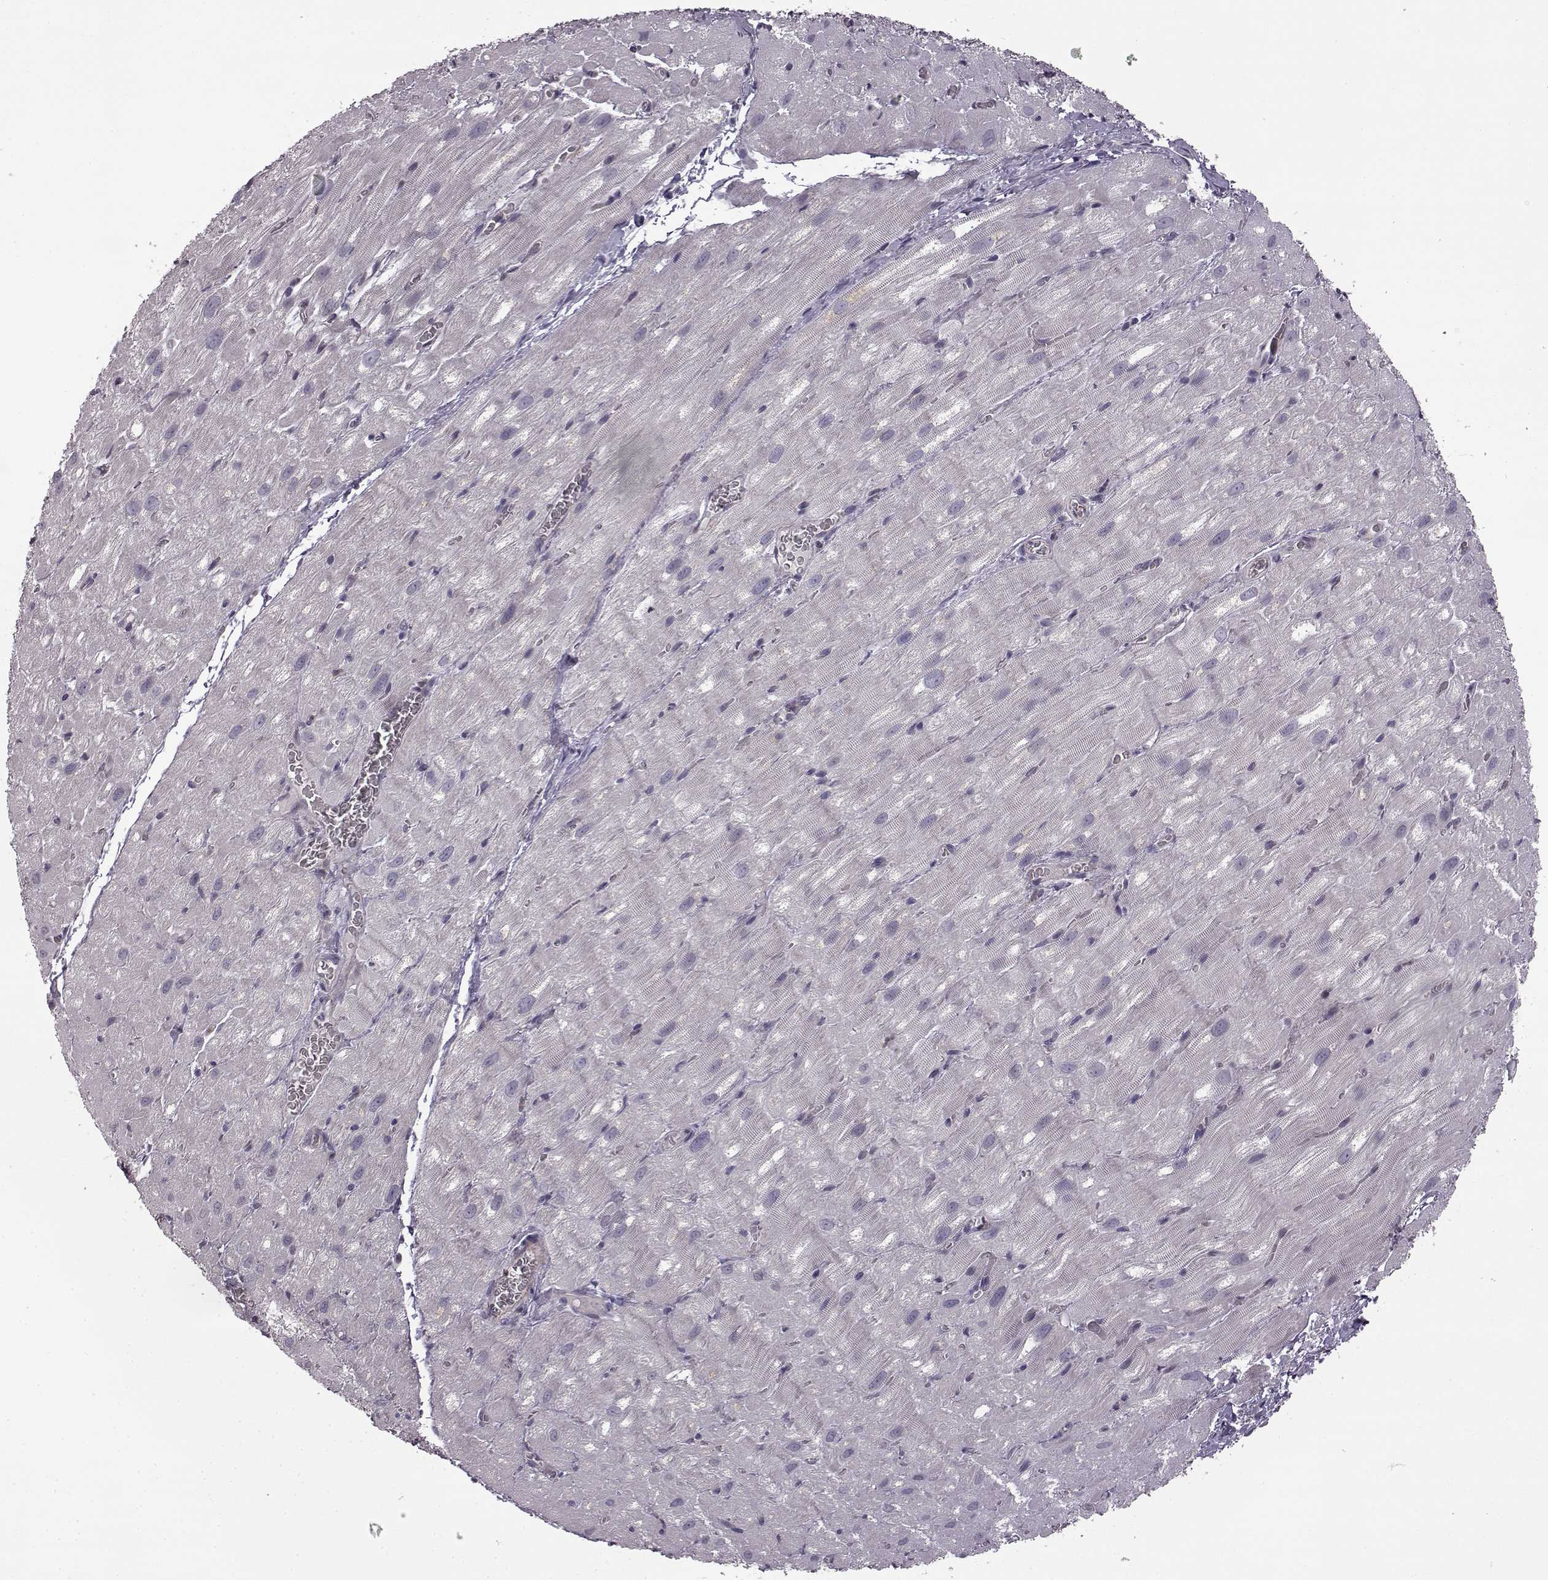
{"staining": {"intensity": "negative", "quantity": "none", "location": "none"}, "tissue": "heart muscle", "cell_type": "Cardiomyocytes", "image_type": "normal", "snomed": [{"axis": "morphology", "description": "Normal tissue, NOS"}, {"axis": "topography", "description": "Heart"}], "caption": "Immunohistochemistry (IHC) photomicrograph of normal heart muscle stained for a protein (brown), which demonstrates no positivity in cardiomyocytes.", "gene": "B3GNT6", "patient": {"sex": "male", "age": 61}}